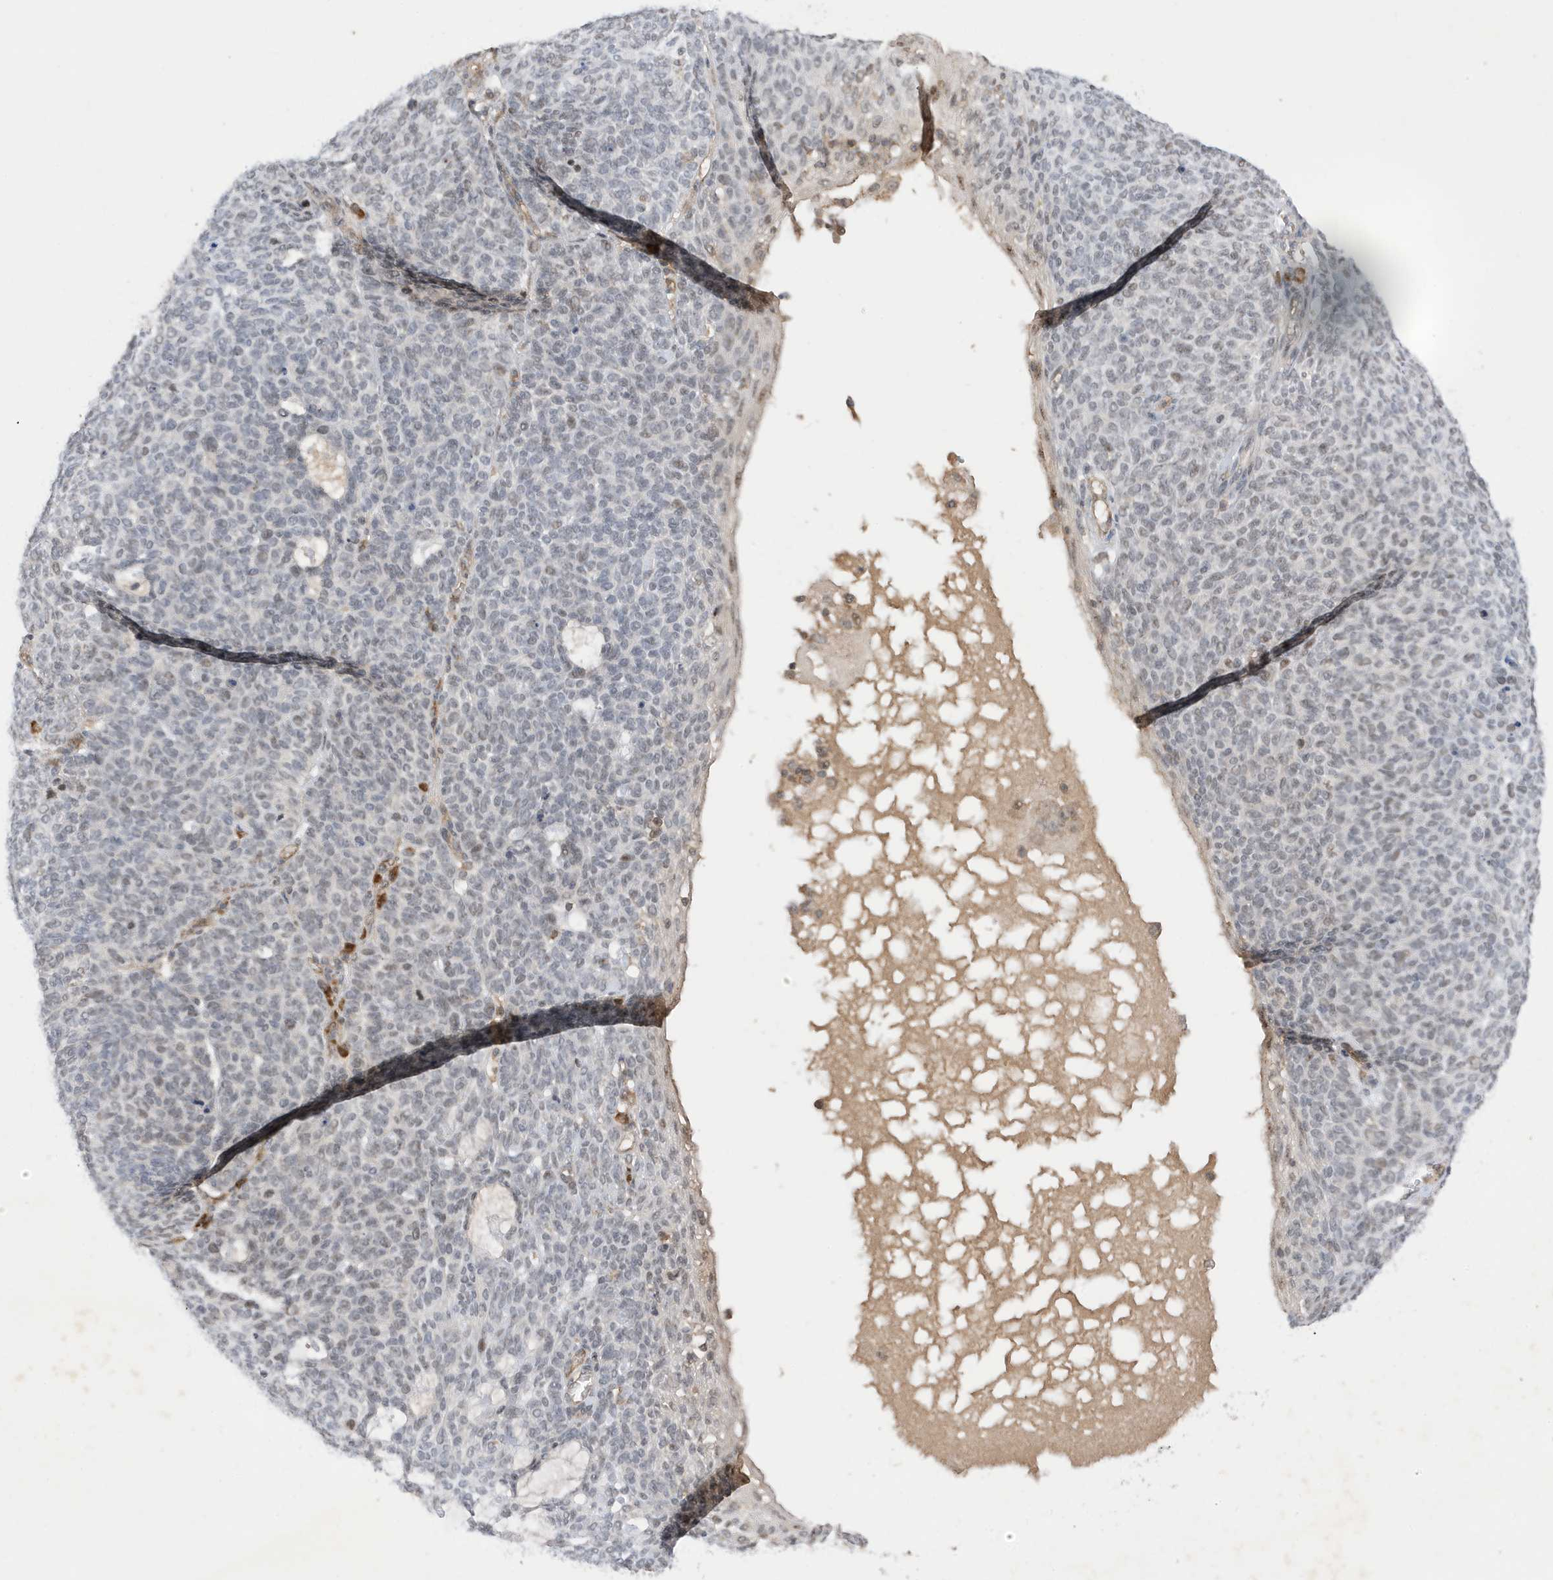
{"staining": {"intensity": "negative", "quantity": "none", "location": "none"}, "tissue": "skin cancer", "cell_type": "Tumor cells", "image_type": "cancer", "snomed": [{"axis": "morphology", "description": "Squamous cell carcinoma, NOS"}, {"axis": "topography", "description": "Skin"}], "caption": "DAB immunohistochemical staining of human skin cancer displays no significant staining in tumor cells.", "gene": "MAST3", "patient": {"sex": "female", "age": 90}}